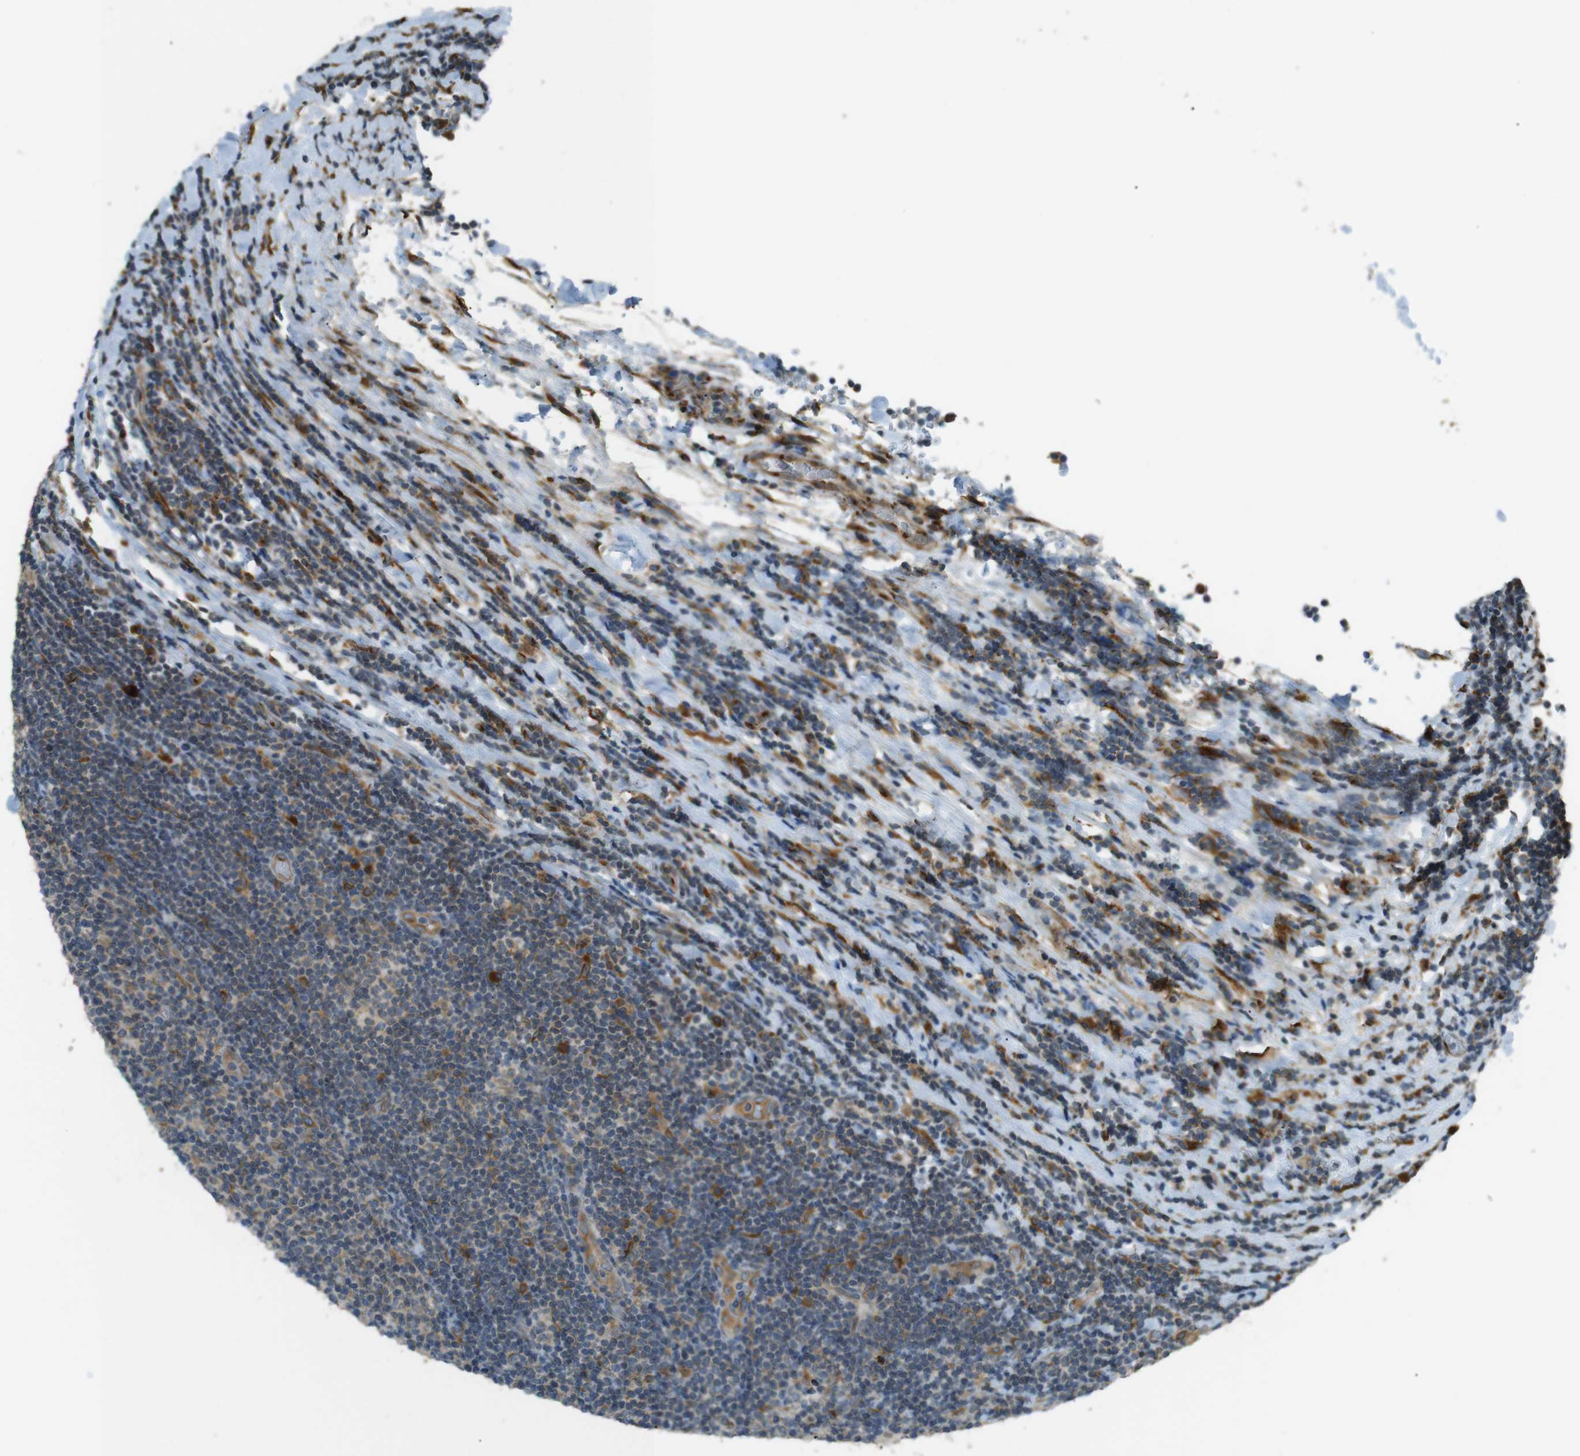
{"staining": {"intensity": "moderate", "quantity": "<25%", "location": "cytoplasmic/membranous"}, "tissue": "lymphoma", "cell_type": "Tumor cells", "image_type": "cancer", "snomed": [{"axis": "morphology", "description": "Malignant lymphoma, non-Hodgkin's type, Low grade"}, {"axis": "topography", "description": "Lymph node"}], "caption": "Malignant lymphoma, non-Hodgkin's type (low-grade) was stained to show a protein in brown. There is low levels of moderate cytoplasmic/membranous expression in about <25% of tumor cells. (DAB (3,3'-diaminobenzidine) = brown stain, brightfield microscopy at high magnification).", "gene": "TMED4", "patient": {"sex": "male", "age": 83}}